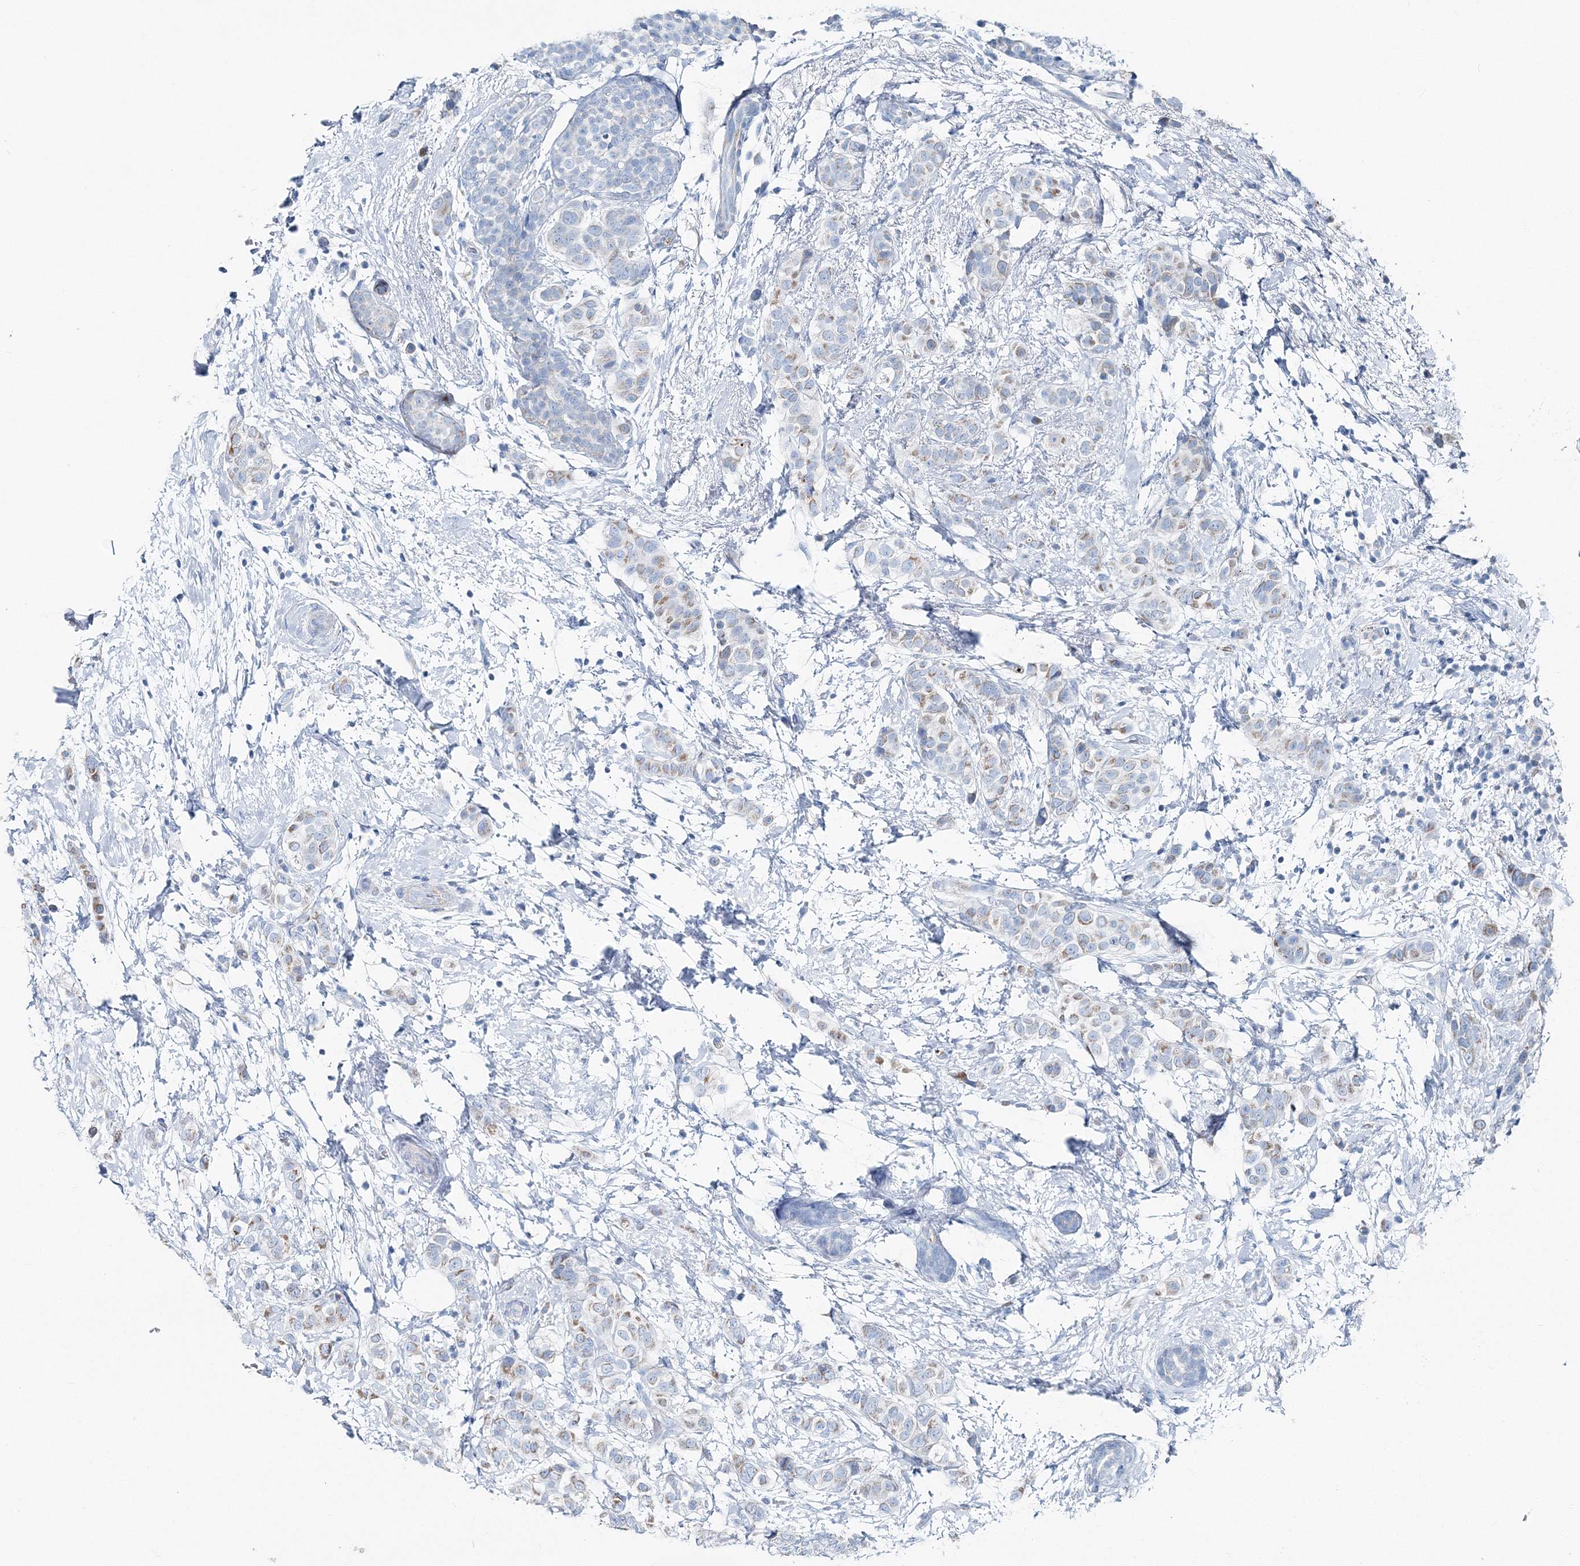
{"staining": {"intensity": "weak", "quantity": "<25%", "location": "cytoplasmic/membranous"}, "tissue": "breast cancer", "cell_type": "Tumor cells", "image_type": "cancer", "snomed": [{"axis": "morphology", "description": "Lobular carcinoma"}, {"axis": "topography", "description": "Breast"}], "caption": "Micrograph shows no protein expression in tumor cells of lobular carcinoma (breast) tissue.", "gene": "GABARAPL2", "patient": {"sex": "female", "age": 51}}